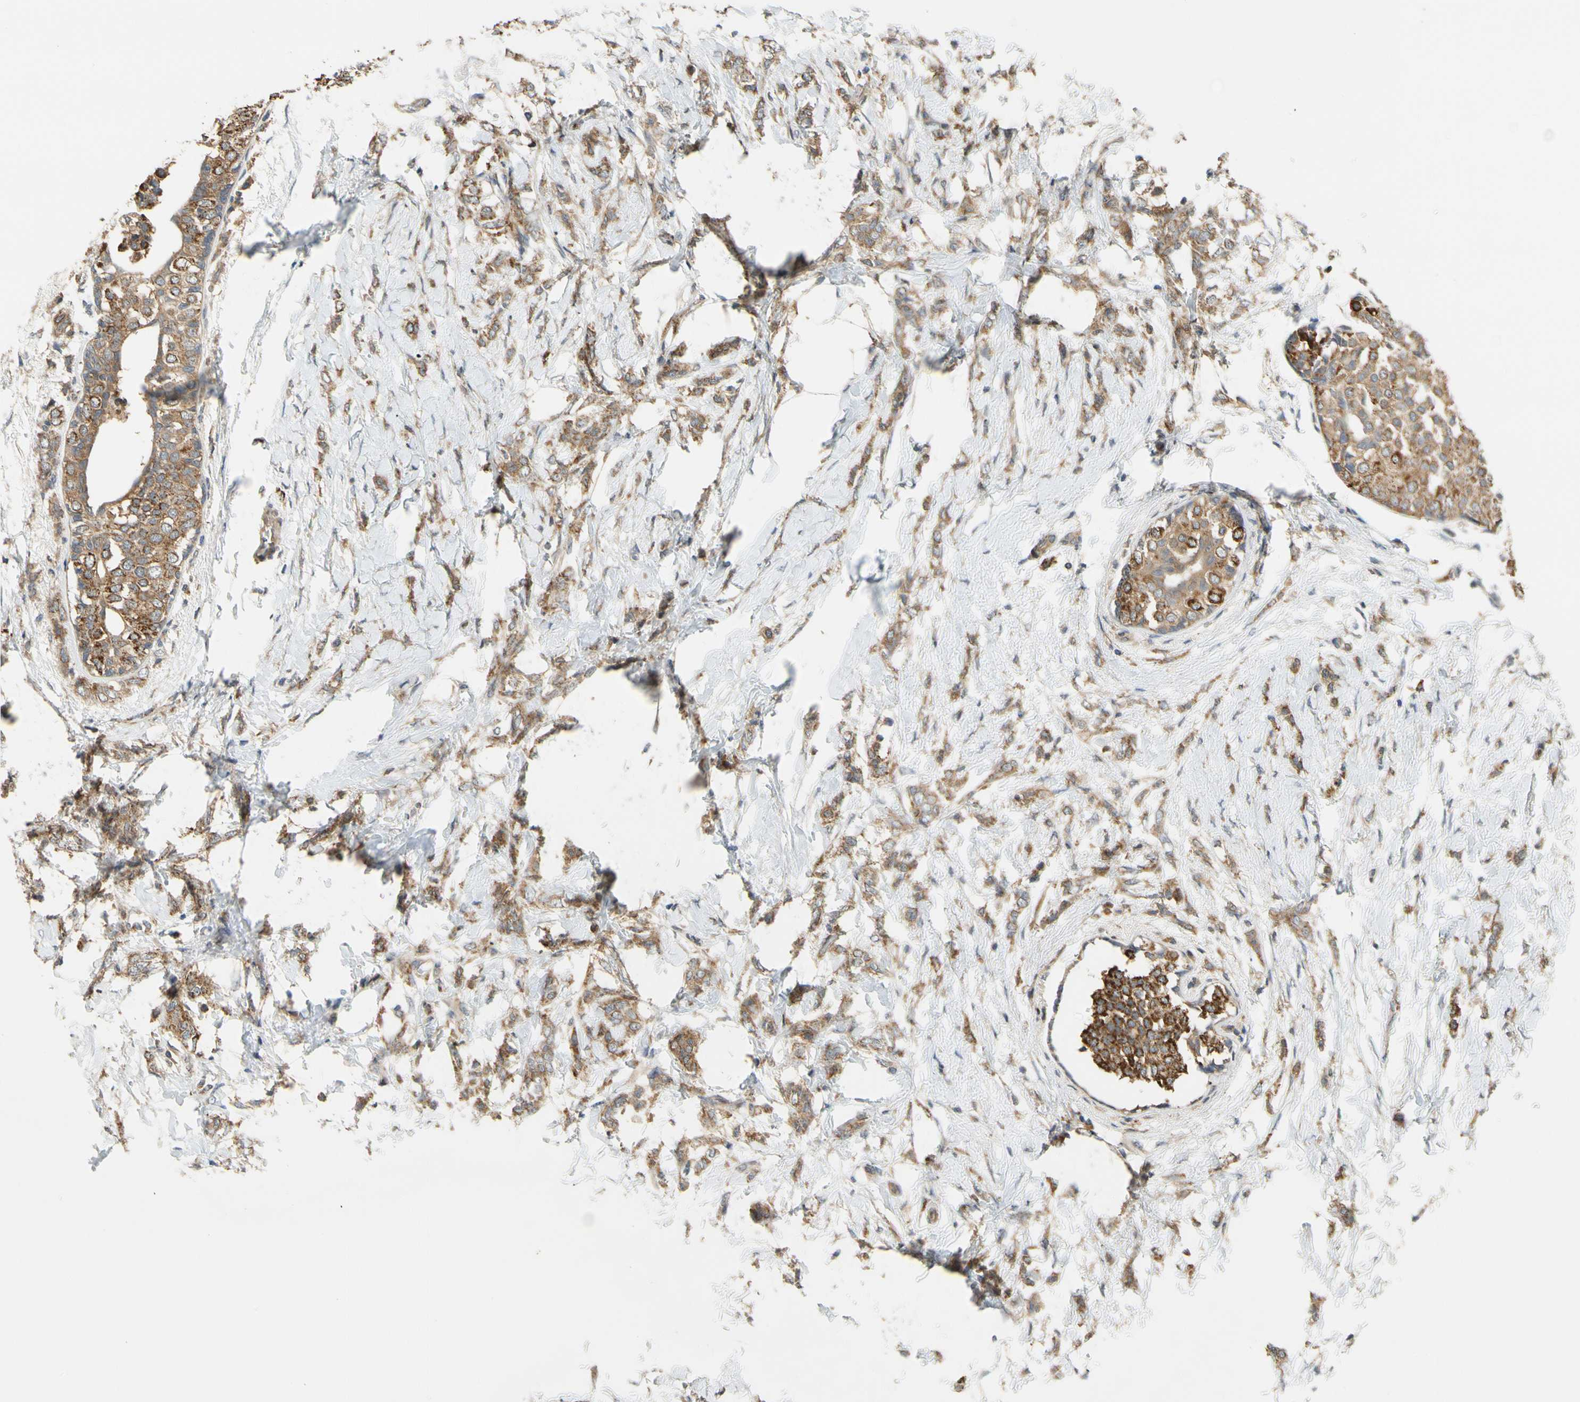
{"staining": {"intensity": "moderate", "quantity": ">75%", "location": "cytoplasmic/membranous"}, "tissue": "breast cancer", "cell_type": "Tumor cells", "image_type": "cancer", "snomed": [{"axis": "morphology", "description": "Lobular carcinoma, in situ"}, {"axis": "morphology", "description": "Lobular carcinoma"}, {"axis": "topography", "description": "Breast"}], "caption": "Immunohistochemistry (IHC) staining of lobular carcinoma (breast), which demonstrates medium levels of moderate cytoplasmic/membranous staining in approximately >75% of tumor cells indicating moderate cytoplasmic/membranous protein expression. The staining was performed using DAB (brown) for protein detection and nuclei were counterstained in hematoxylin (blue).", "gene": "ANKHD1", "patient": {"sex": "female", "age": 41}}